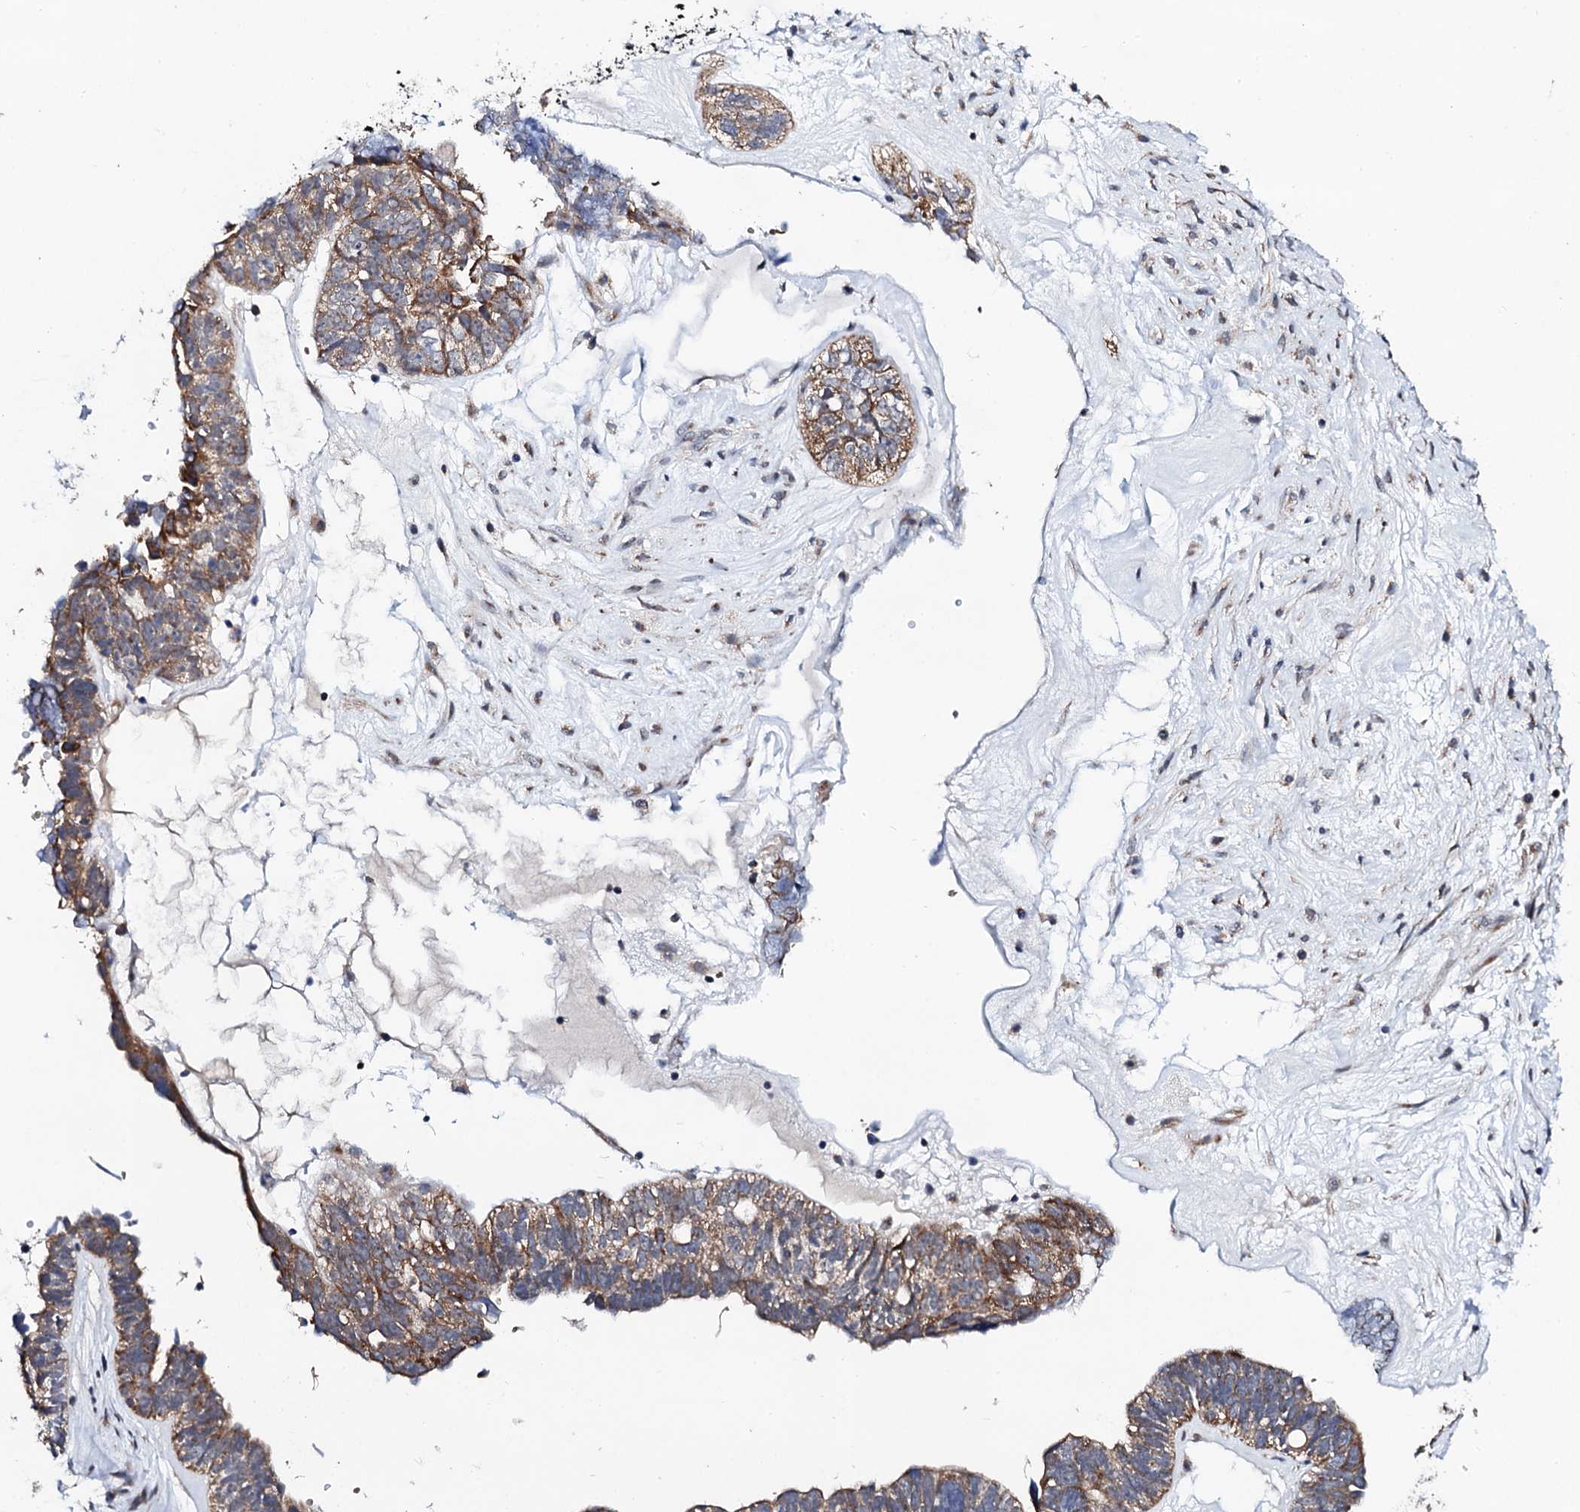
{"staining": {"intensity": "moderate", "quantity": ">75%", "location": "cytoplasmic/membranous"}, "tissue": "ovarian cancer", "cell_type": "Tumor cells", "image_type": "cancer", "snomed": [{"axis": "morphology", "description": "Cystadenocarcinoma, serous, NOS"}, {"axis": "topography", "description": "Ovary"}], "caption": "About >75% of tumor cells in human ovarian cancer reveal moderate cytoplasmic/membranous protein staining as visualized by brown immunohistochemical staining.", "gene": "COG4", "patient": {"sex": "female", "age": 79}}